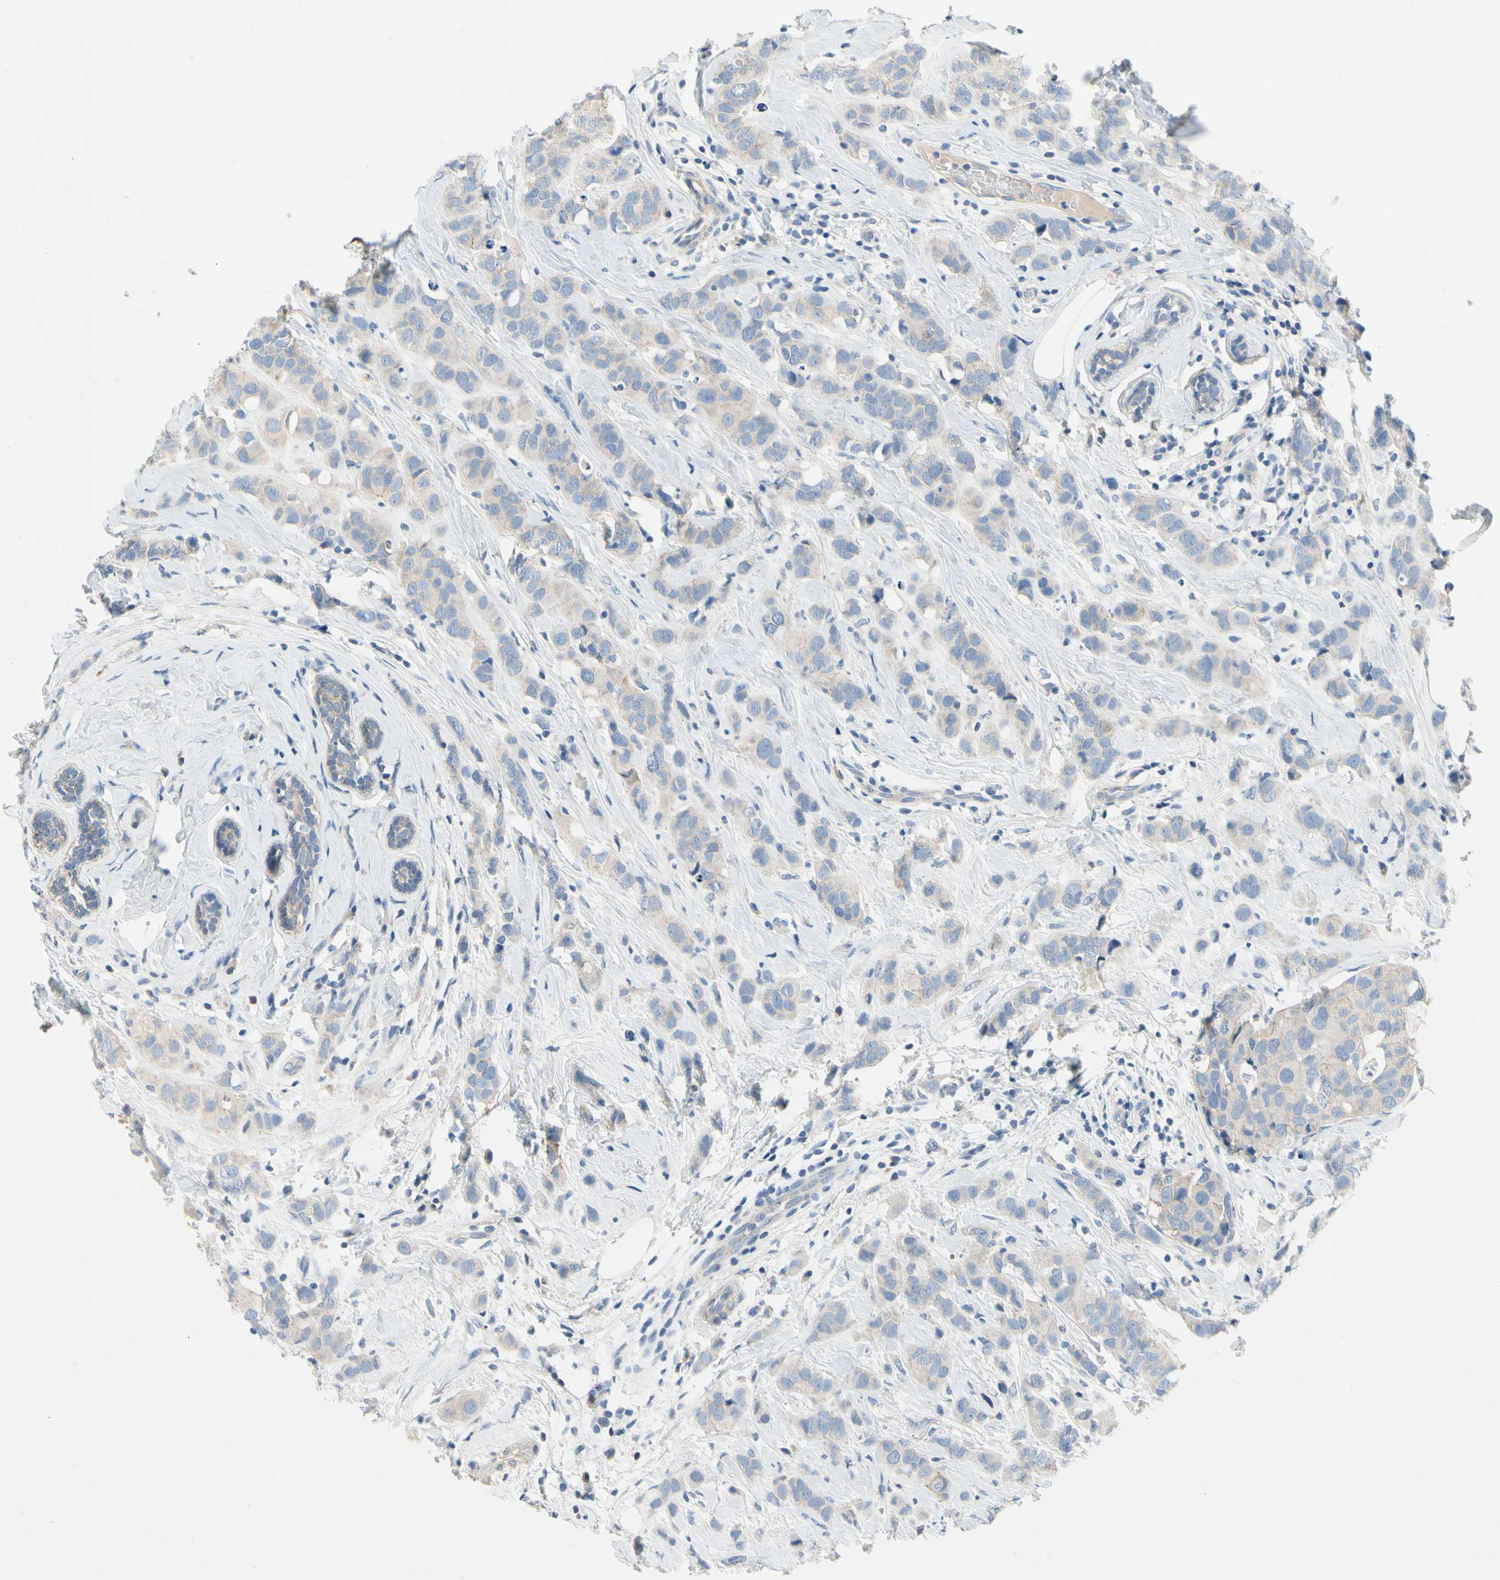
{"staining": {"intensity": "weak", "quantity": "<25%", "location": "cytoplasmic/membranous"}, "tissue": "breast cancer", "cell_type": "Tumor cells", "image_type": "cancer", "snomed": [{"axis": "morphology", "description": "Normal tissue, NOS"}, {"axis": "morphology", "description": "Duct carcinoma"}, {"axis": "topography", "description": "Breast"}], "caption": "High power microscopy micrograph of an immunohistochemistry (IHC) micrograph of breast cancer, revealing no significant staining in tumor cells.", "gene": "CA14", "patient": {"sex": "female", "age": 50}}